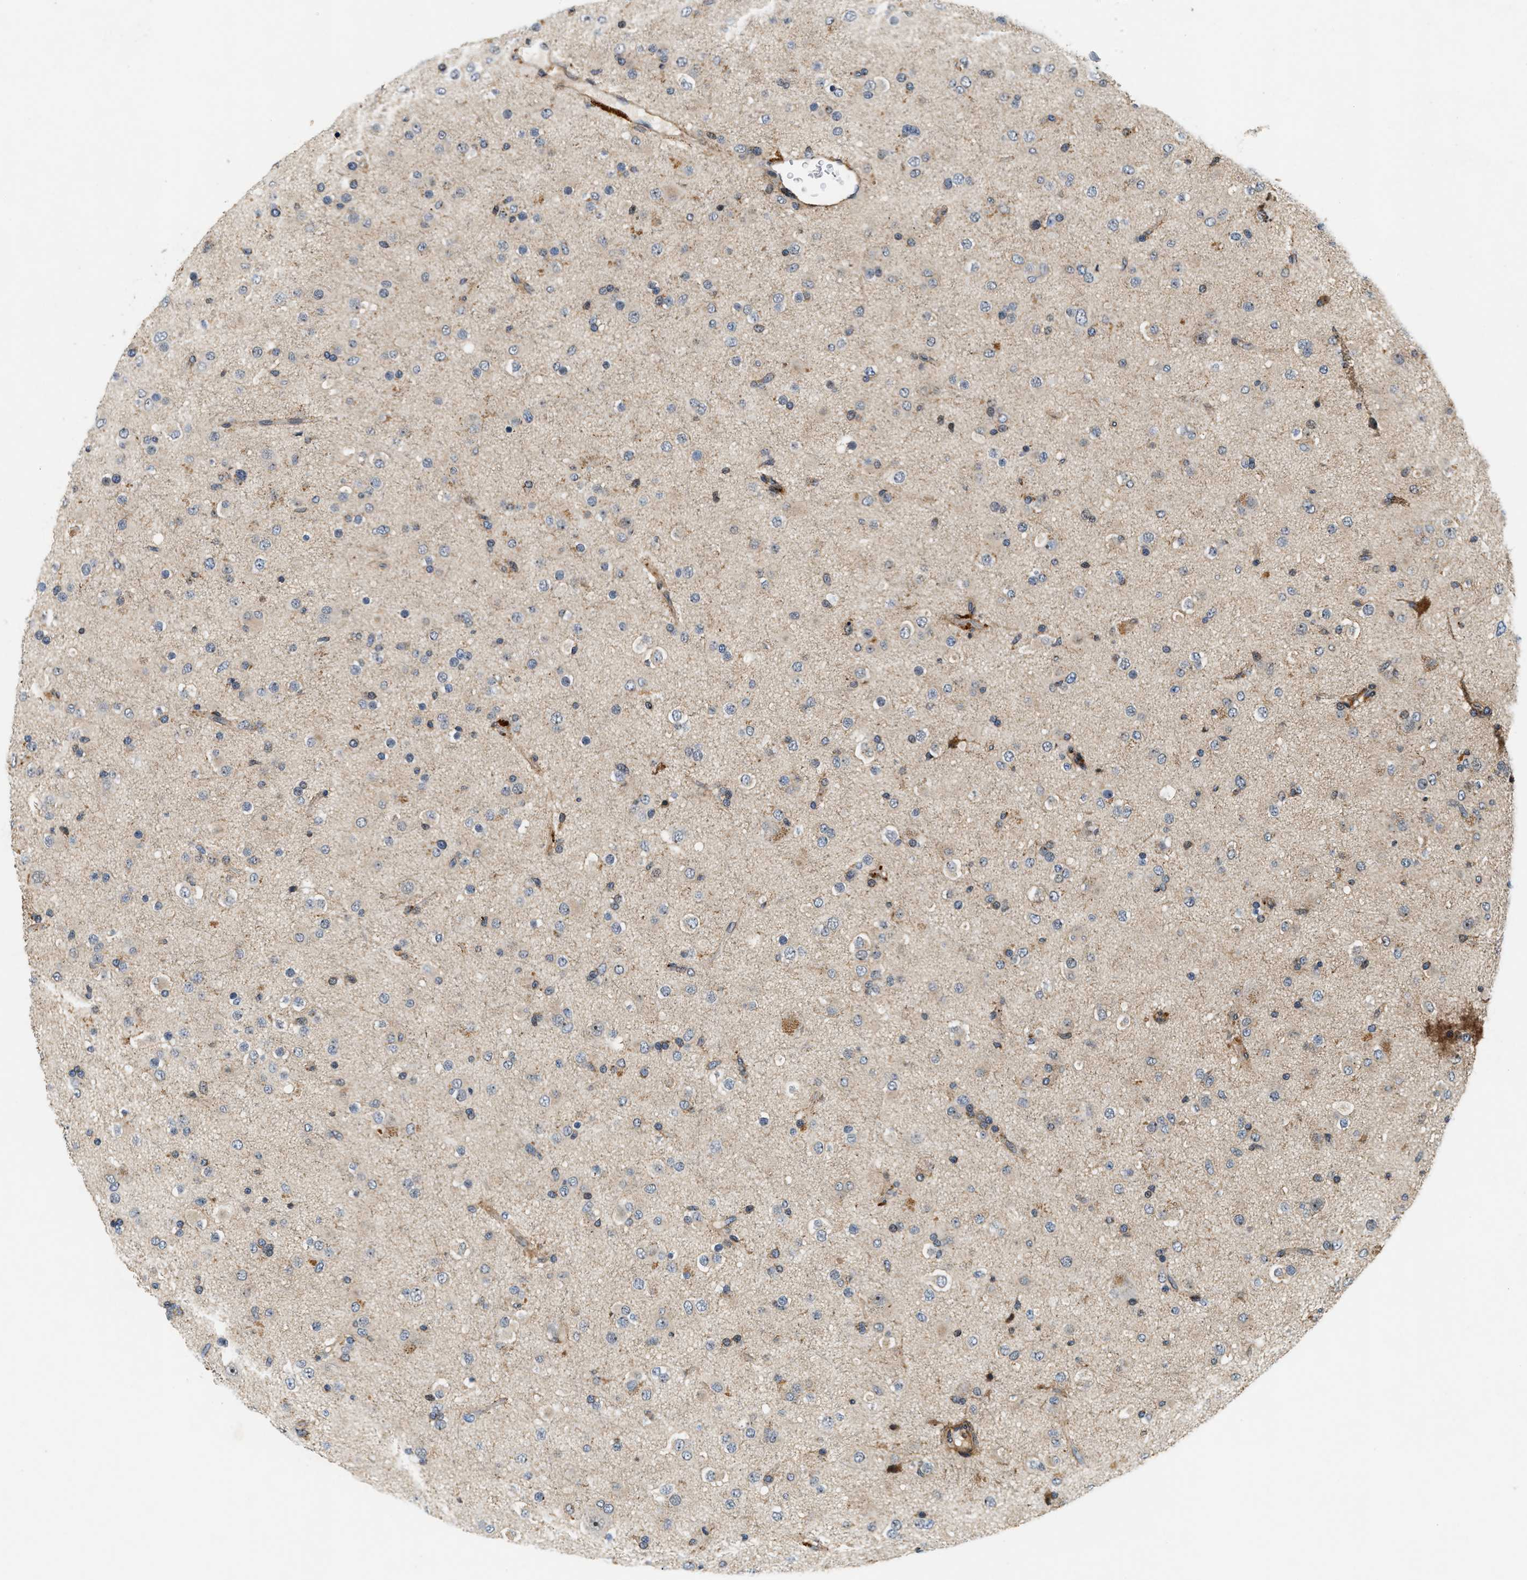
{"staining": {"intensity": "weak", "quantity": ">75%", "location": "cytoplasmic/membranous"}, "tissue": "glioma", "cell_type": "Tumor cells", "image_type": "cancer", "snomed": [{"axis": "morphology", "description": "Glioma, malignant, Low grade"}, {"axis": "topography", "description": "Brain"}], "caption": "About >75% of tumor cells in human malignant glioma (low-grade) reveal weak cytoplasmic/membranous protein expression as visualized by brown immunohistochemical staining.", "gene": "SAMD9", "patient": {"sex": "male", "age": 65}}